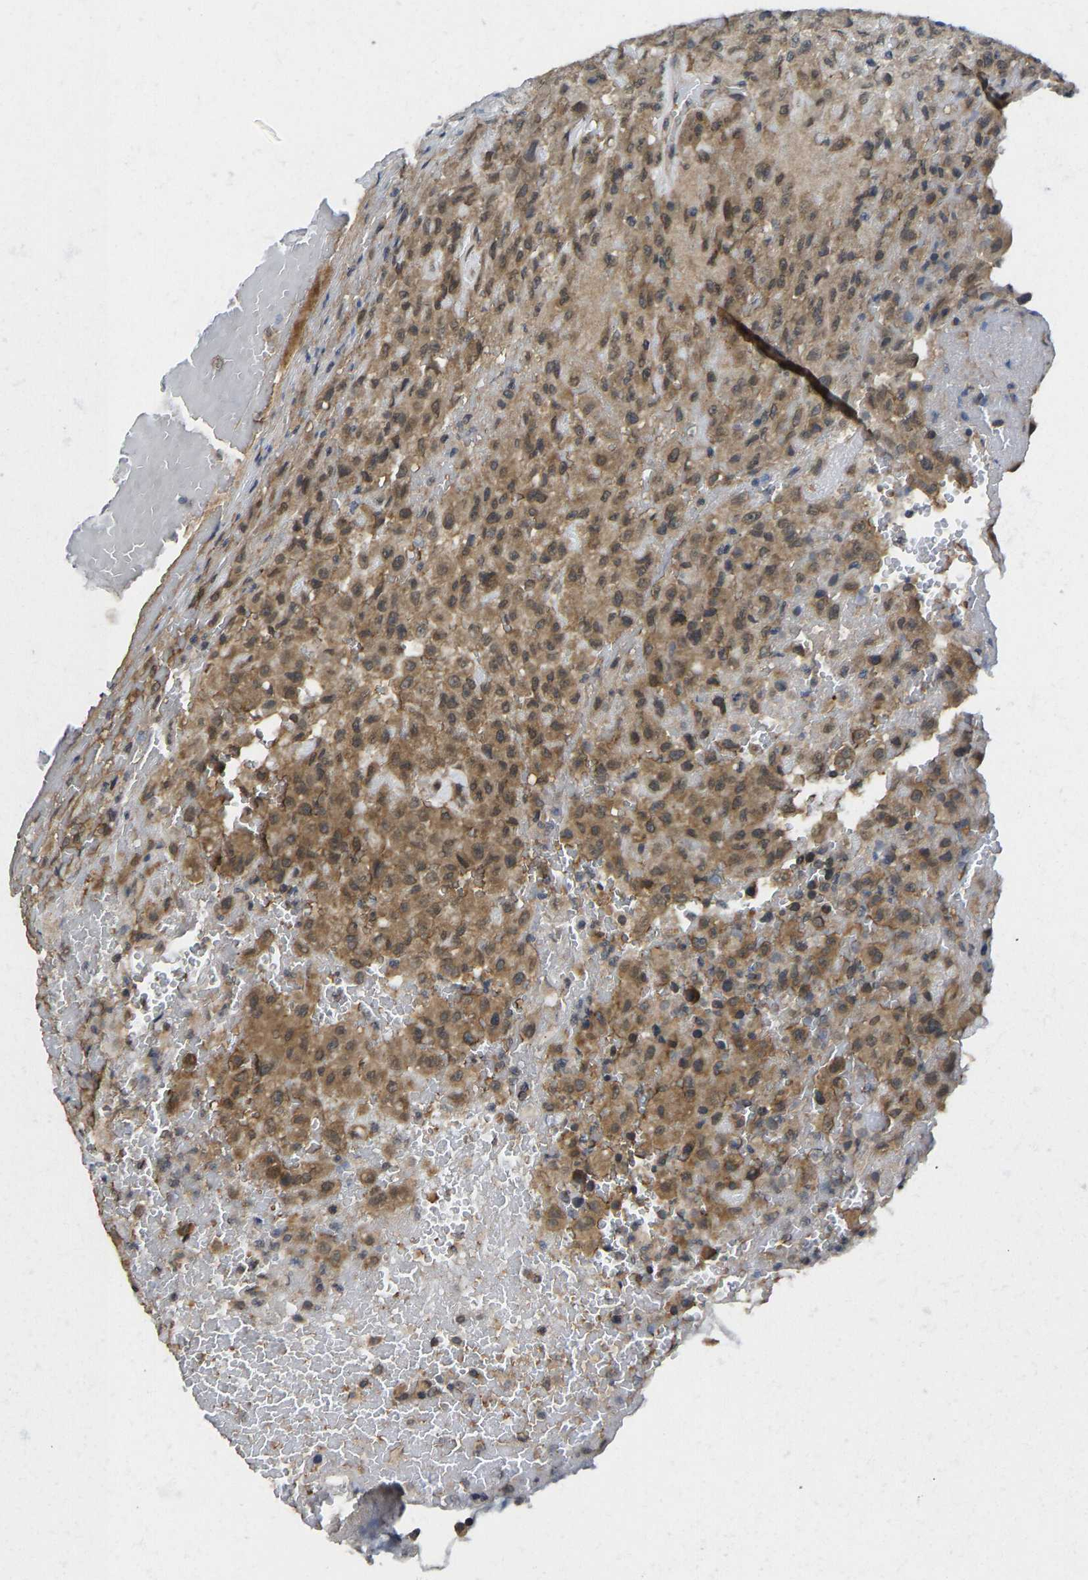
{"staining": {"intensity": "moderate", "quantity": ">75%", "location": "cytoplasmic/membranous"}, "tissue": "urothelial cancer", "cell_type": "Tumor cells", "image_type": "cancer", "snomed": [{"axis": "morphology", "description": "Urothelial carcinoma, High grade"}, {"axis": "topography", "description": "Urinary bladder"}], "caption": "Immunohistochemical staining of urothelial carcinoma (high-grade) demonstrates medium levels of moderate cytoplasmic/membranous staining in about >75% of tumor cells.", "gene": "NDRG3", "patient": {"sex": "male", "age": 46}}